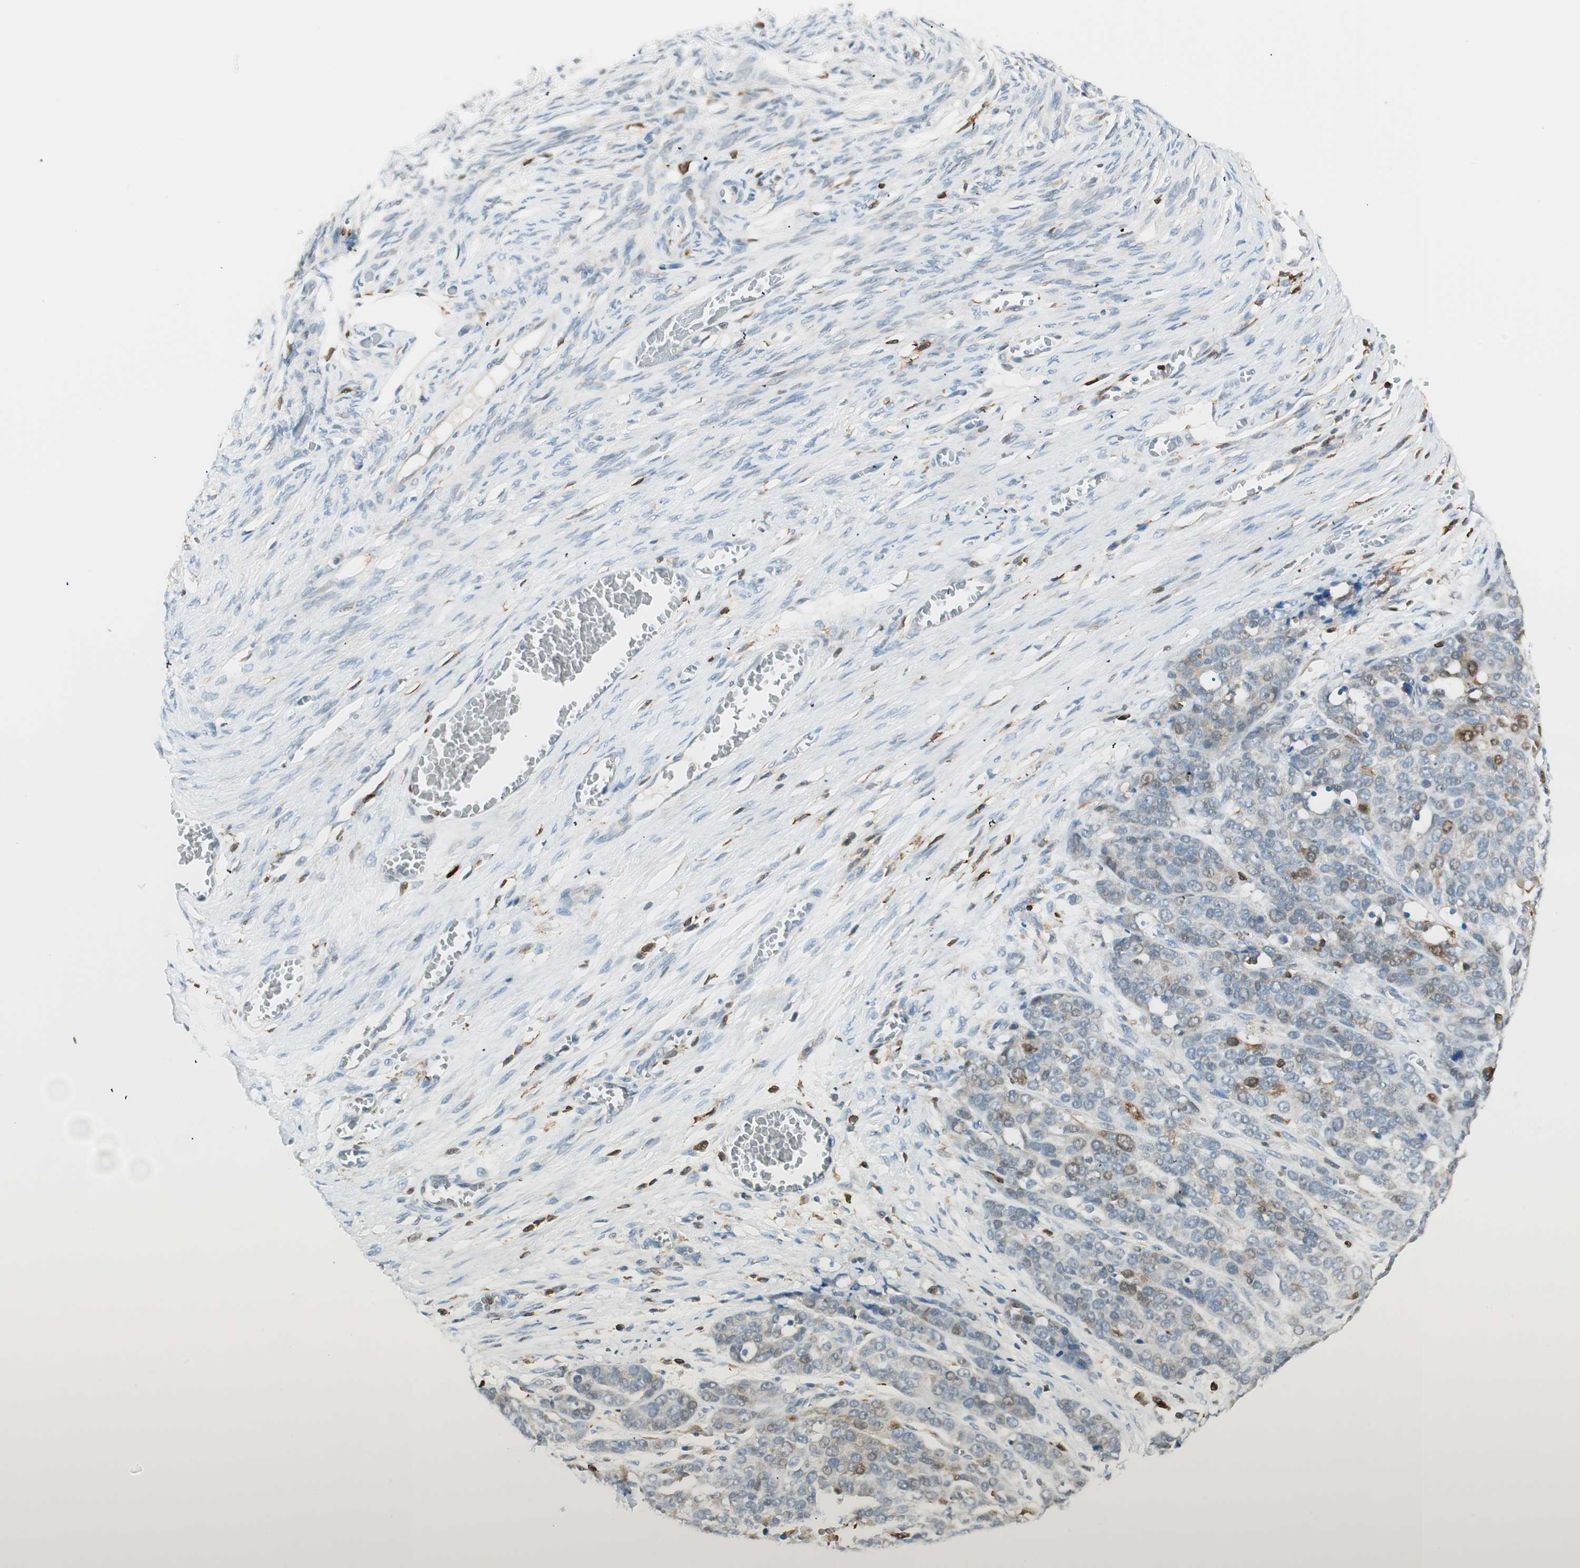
{"staining": {"intensity": "weak", "quantity": "25%-75%", "location": "cytoplasmic/membranous"}, "tissue": "ovarian cancer", "cell_type": "Tumor cells", "image_type": "cancer", "snomed": [{"axis": "morphology", "description": "Cystadenocarcinoma, serous, NOS"}, {"axis": "topography", "description": "Ovary"}], "caption": "Brown immunohistochemical staining in human serous cystadenocarcinoma (ovarian) demonstrates weak cytoplasmic/membranous staining in approximately 25%-75% of tumor cells.", "gene": "HPGD", "patient": {"sex": "female", "age": 44}}